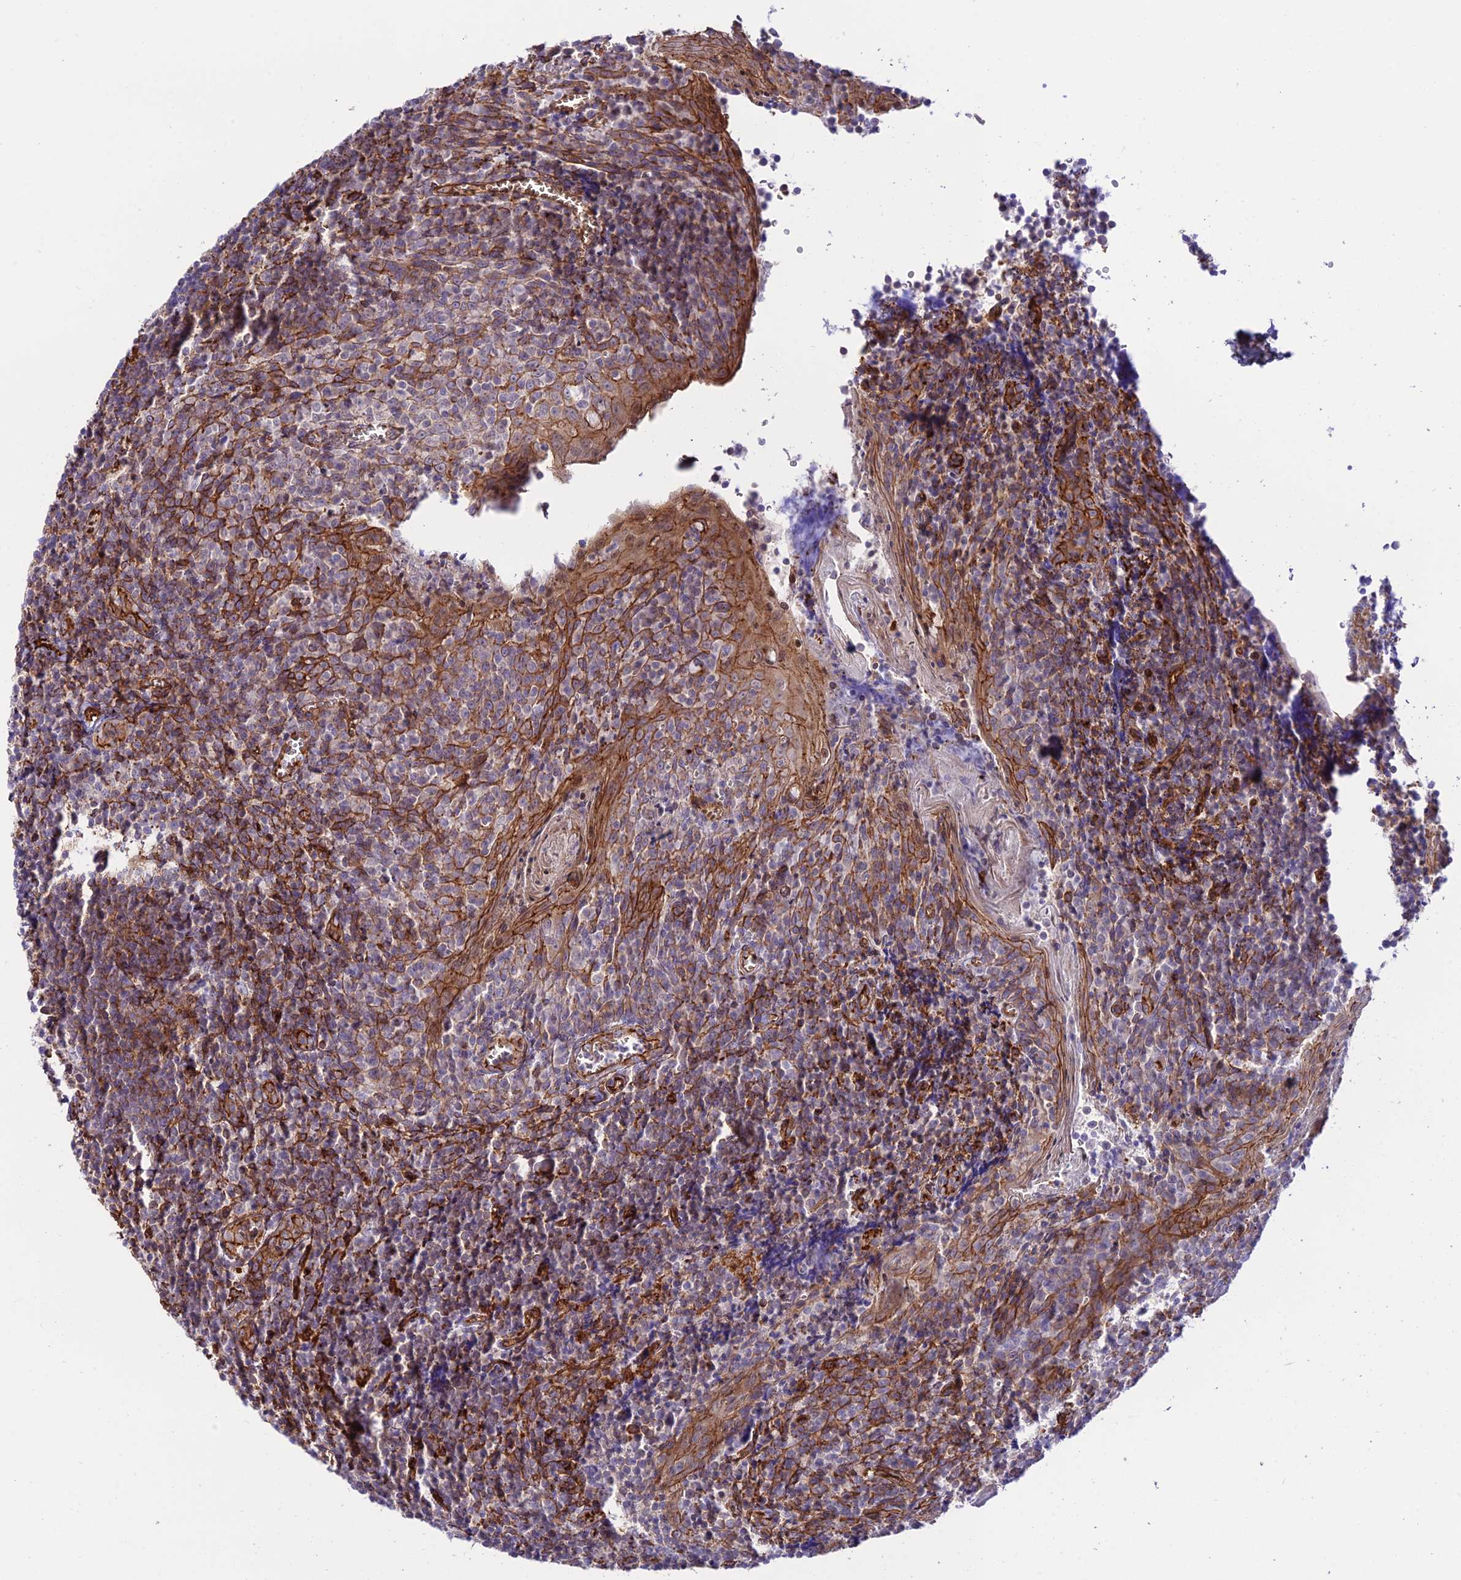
{"staining": {"intensity": "weak", "quantity": "25%-75%", "location": "cytoplasmic/membranous"}, "tissue": "tonsil", "cell_type": "Germinal center cells", "image_type": "normal", "snomed": [{"axis": "morphology", "description": "Normal tissue, NOS"}, {"axis": "topography", "description": "Tonsil"}], "caption": "IHC of unremarkable human tonsil demonstrates low levels of weak cytoplasmic/membranous staining in approximately 25%-75% of germinal center cells. Using DAB (brown) and hematoxylin (blue) stains, captured at high magnification using brightfield microscopy.", "gene": "YPEL5", "patient": {"sex": "male", "age": 27}}